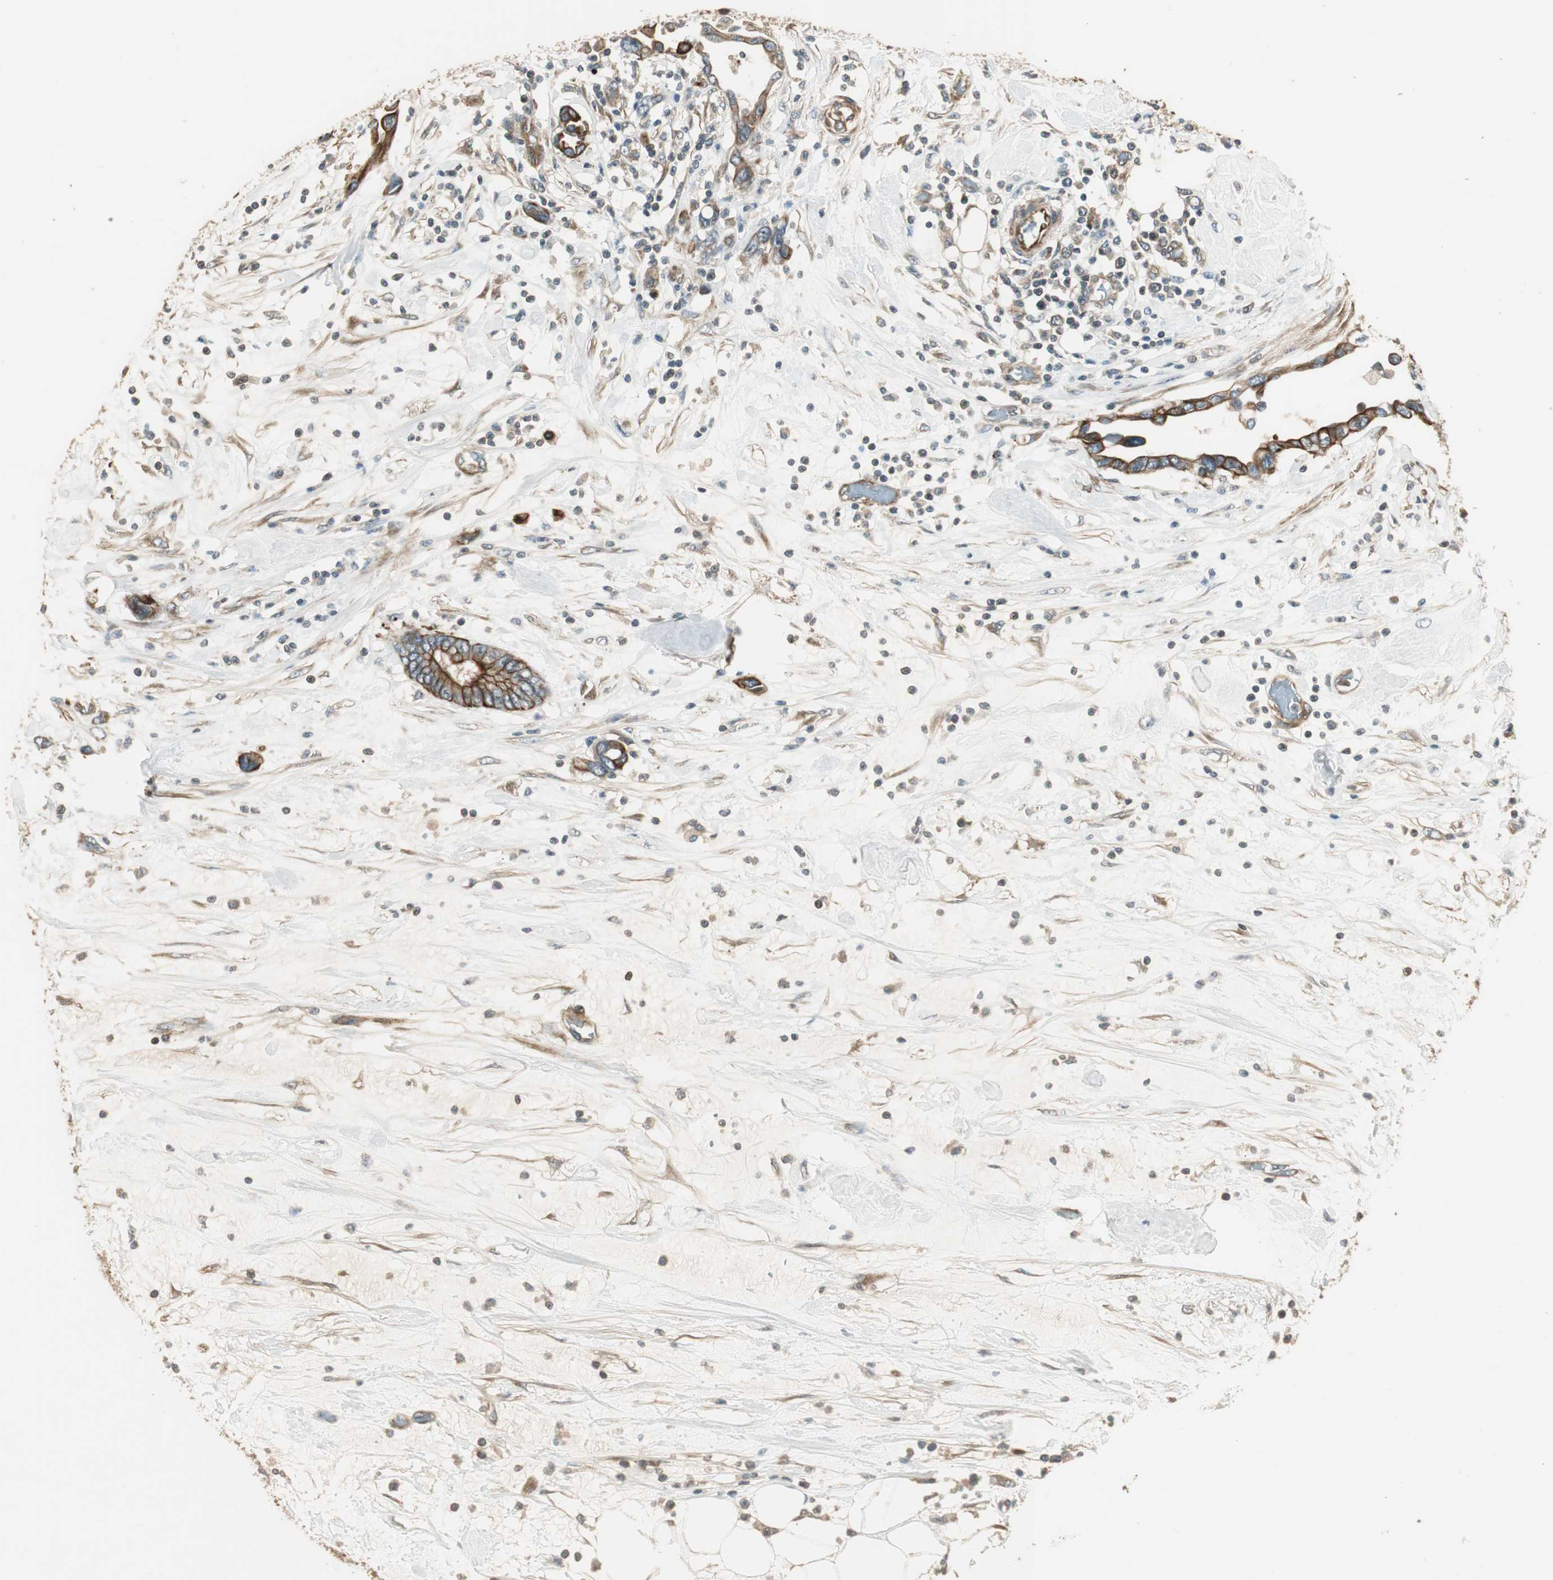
{"staining": {"intensity": "strong", "quantity": ">75%", "location": "cytoplasmic/membranous"}, "tissue": "pancreatic cancer", "cell_type": "Tumor cells", "image_type": "cancer", "snomed": [{"axis": "morphology", "description": "Adenocarcinoma, NOS"}, {"axis": "topography", "description": "Pancreas"}], "caption": "This is a photomicrograph of IHC staining of pancreatic cancer (adenocarcinoma), which shows strong expression in the cytoplasmic/membranous of tumor cells.", "gene": "PFDN5", "patient": {"sex": "female", "age": 57}}